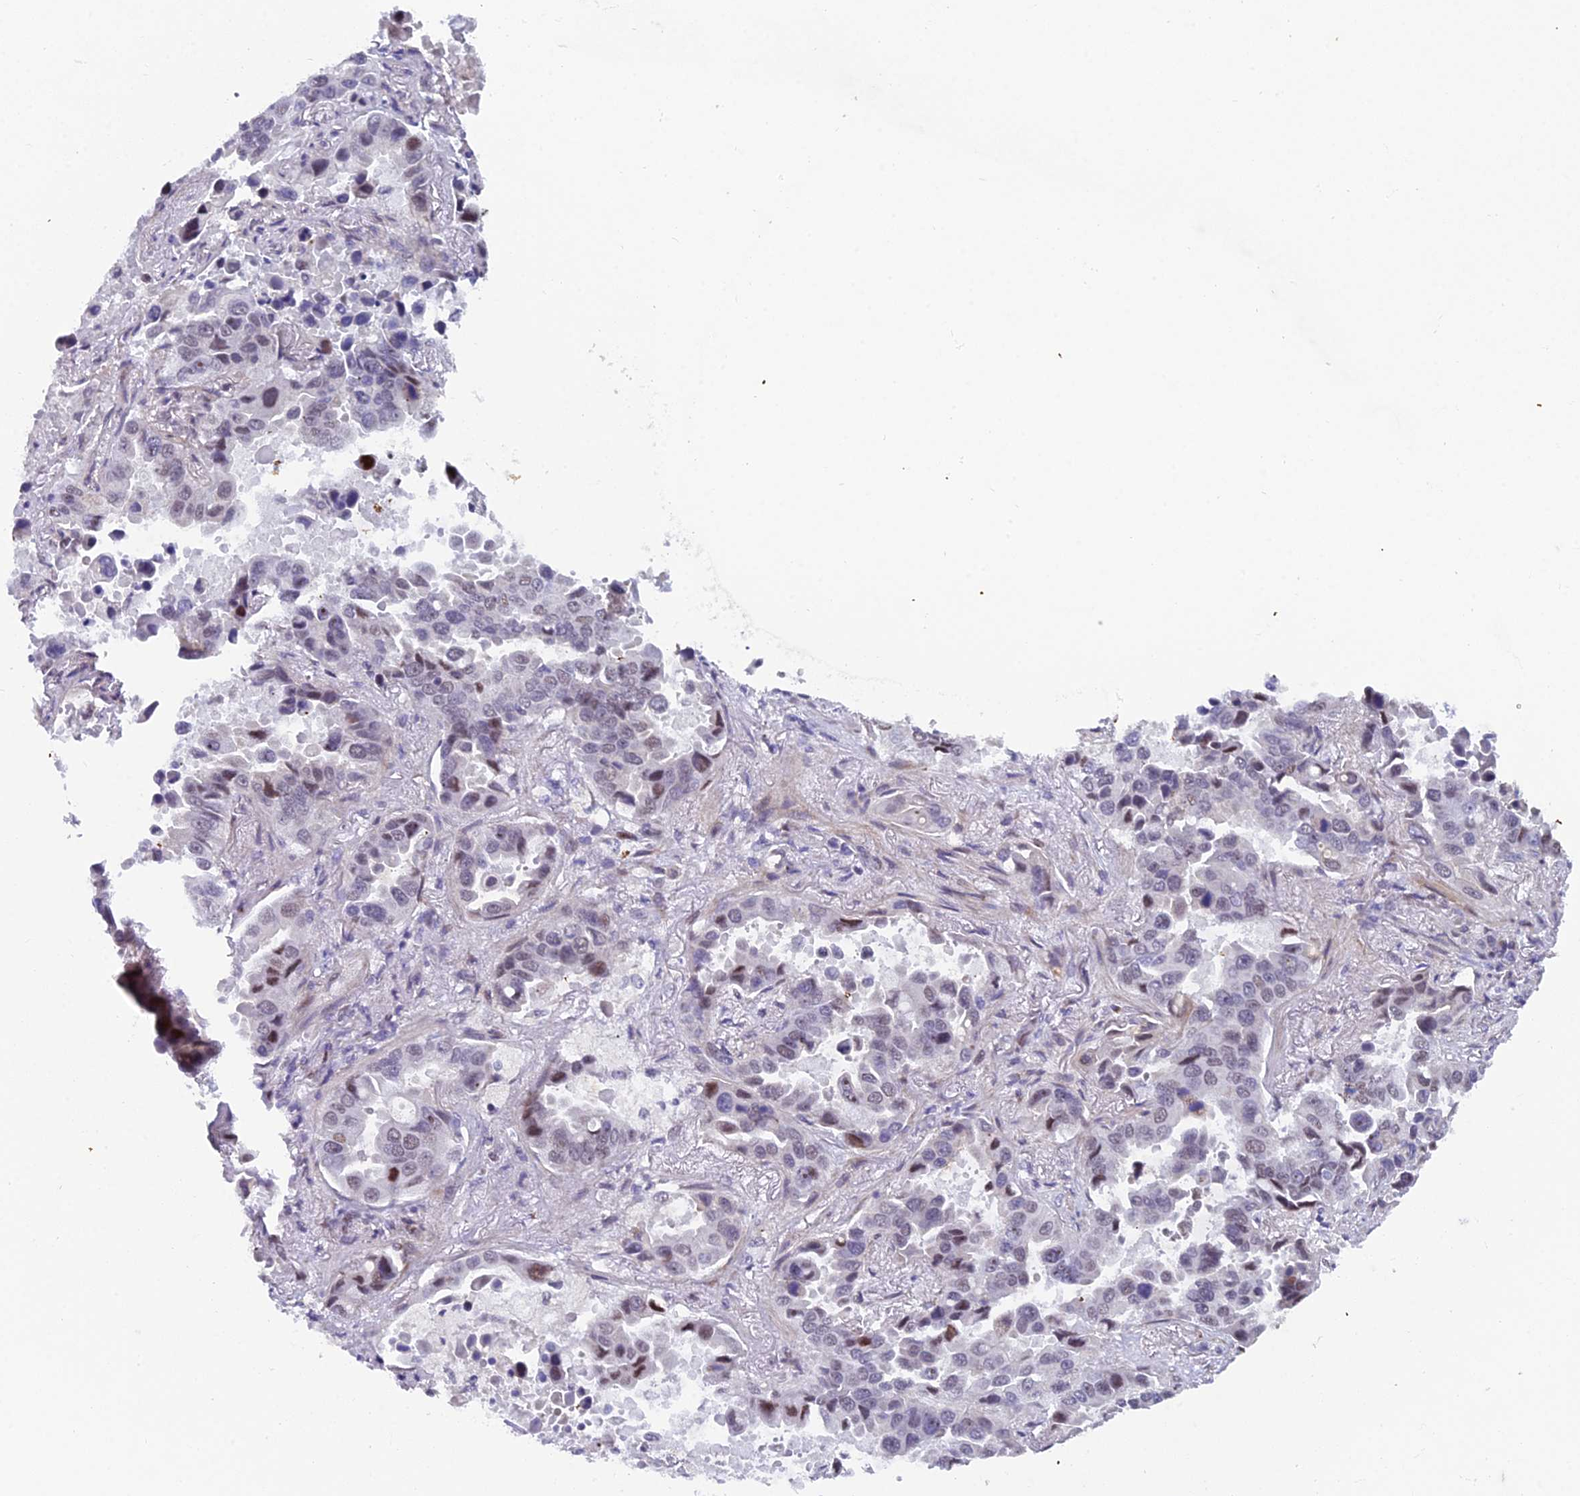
{"staining": {"intensity": "moderate", "quantity": "<25%", "location": "nuclear"}, "tissue": "lung cancer", "cell_type": "Tumor cells", "image_type": "cancer", "snomed": [{"axis": "morphology", "description": "Adenocarcinoma, NOS"}, {"axis": "topography", "description": "Lung"}], "caption": "Moderate nuclear expression for a protein is seen in approximately <25% of tumor cells of lung cancer (adenocarcinoma) using immunohistochemistry (IHC).", "gene": "XKR9", "patient": {"sex": "male", "age": 64}}